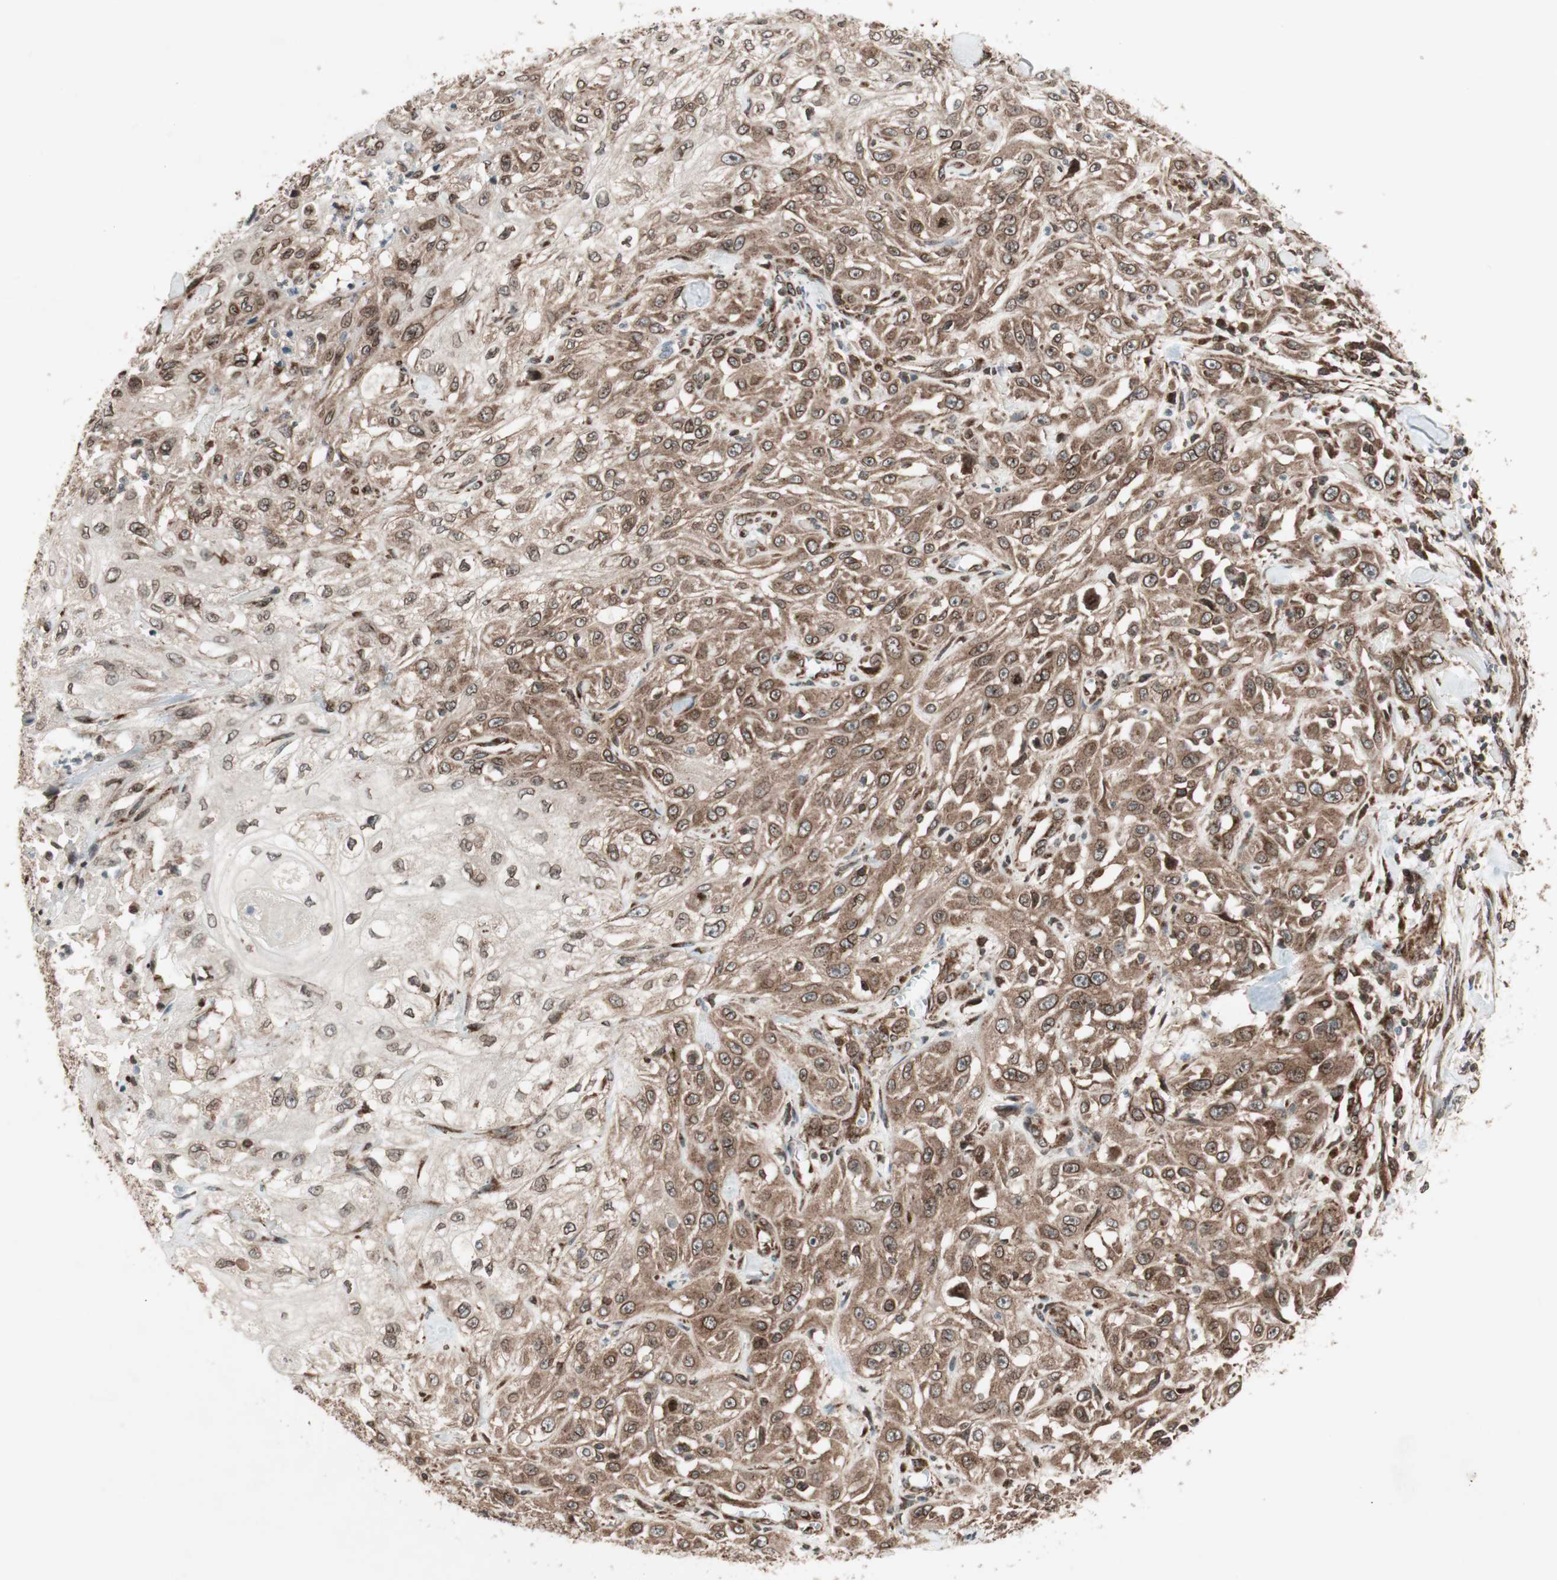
{"staining": {"intensity": "strong", "quantity": ">75%", "location": "cytoplasmic/membranous,nuclear"}, "tissue": "skin cancer", "cell_type": "Tumor cells", "image_type": "cancer", "snomed": [{"axis": "morphology", "description": "Squamous cell carcinoma, NOS"}, {"axis": "morphology", "description": "Squamous cell carcinoma, metastatic, NOS"}, {"axis": "topography", "description": "Skin"}, {"axis": "topography", "description": "Lymph node"}], "caption": "Skin cancer (metastatic squamous cell carcinoma) tissue displays strong cytoplasmic/membranous and nuclear positivity in about >75% of tumor cells, visualized by immunohistochemistry.", "gene": "NUP62", "patient": {"sex": "male", "age": 75}}